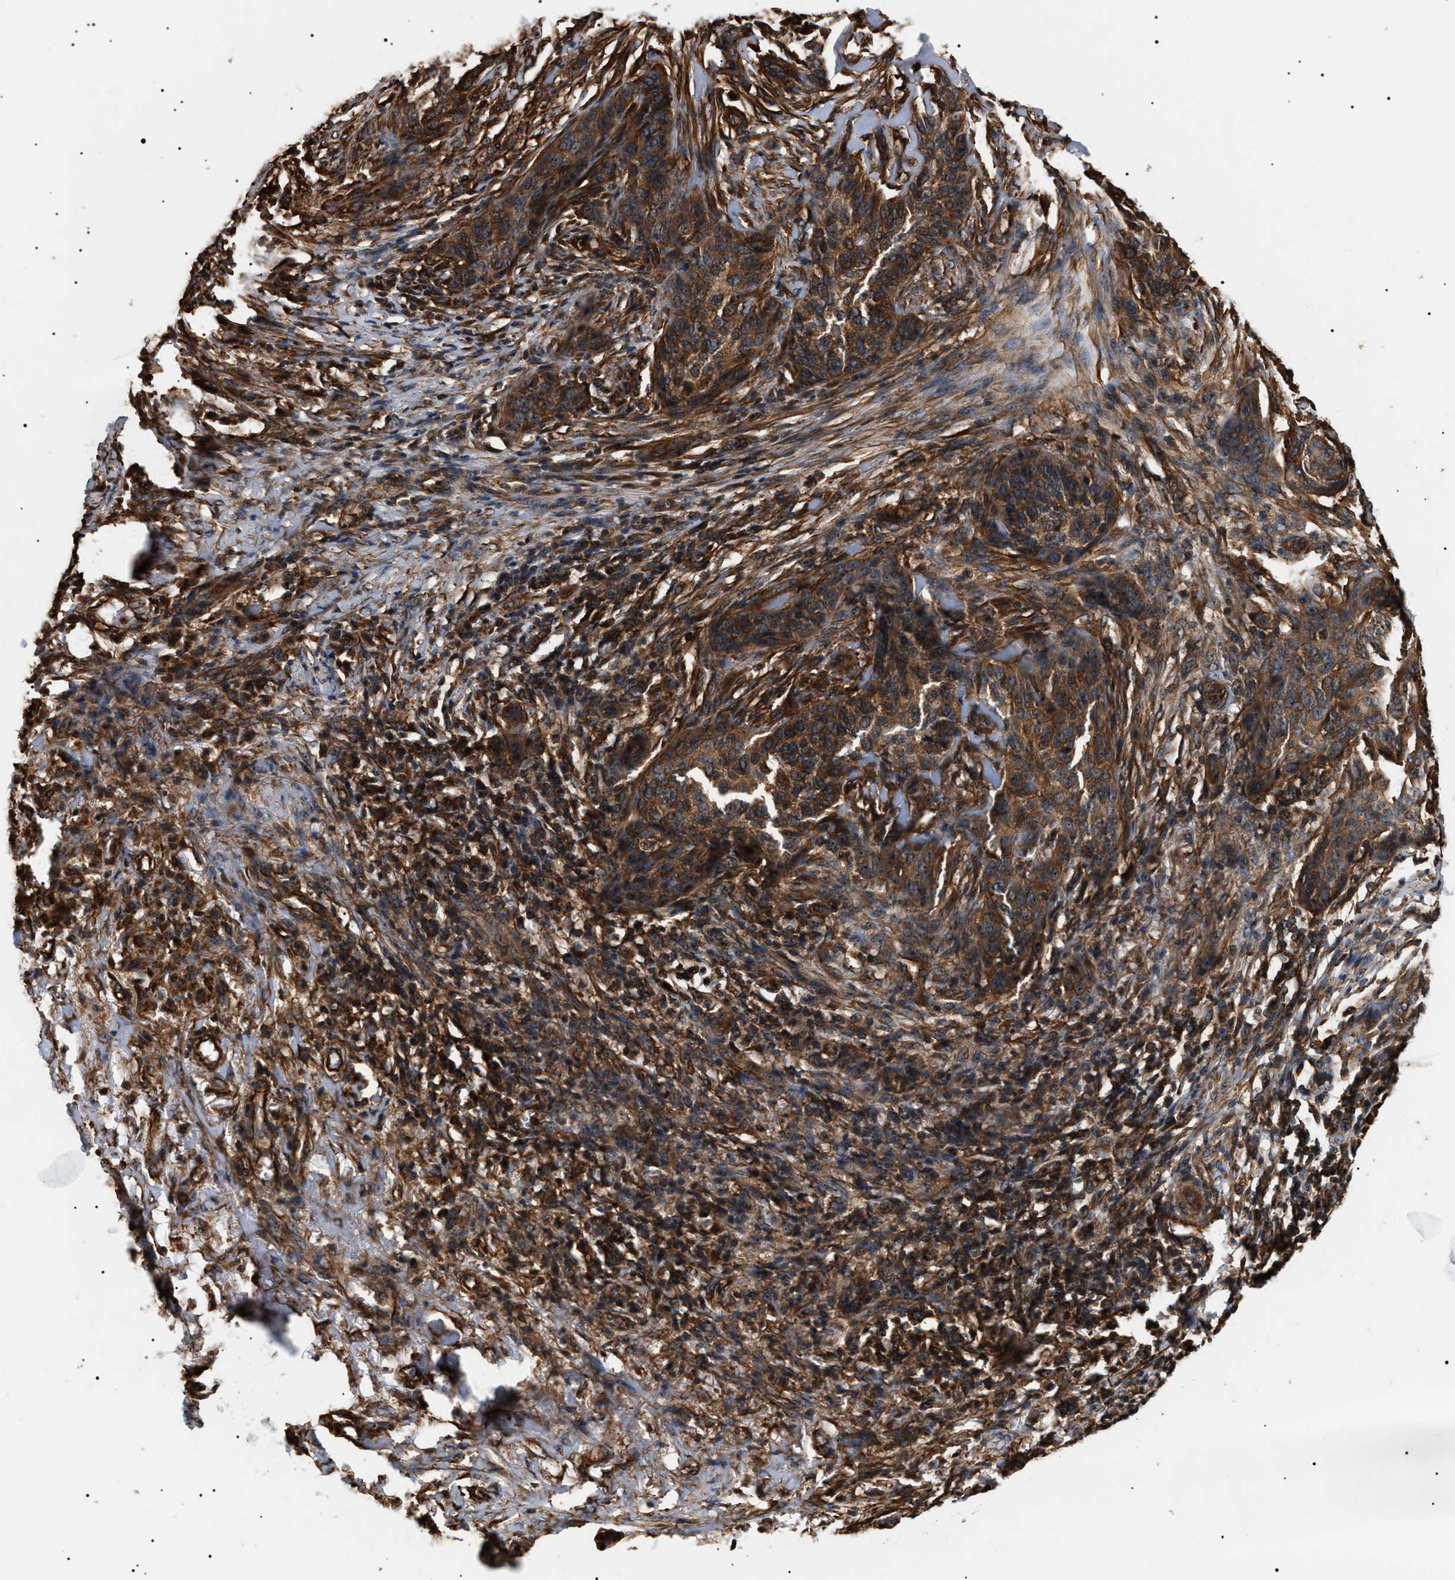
{"staining": {"intensity": "moderate", "quantity": ">75%", "location": "cytoplasmic/membranous"}, "tissue": "skin cancer", "cell_type": "Tumor cells", "image_type": "cancer", "snomed": [{"axis": "morphology", "description": "Basal cell carcinoma"}, {"axis": "topography", "description": "Skin"}], "caption": "The photomicrograph reveals immunohistochemical staining of basal cell carcinoma (skin). There is moderate cytoplasmic/membranous positivity is identified in about >75% of tumor cells.", "gene": "SH3GLB2", "patient": {"sex": "male", "age": 85}}